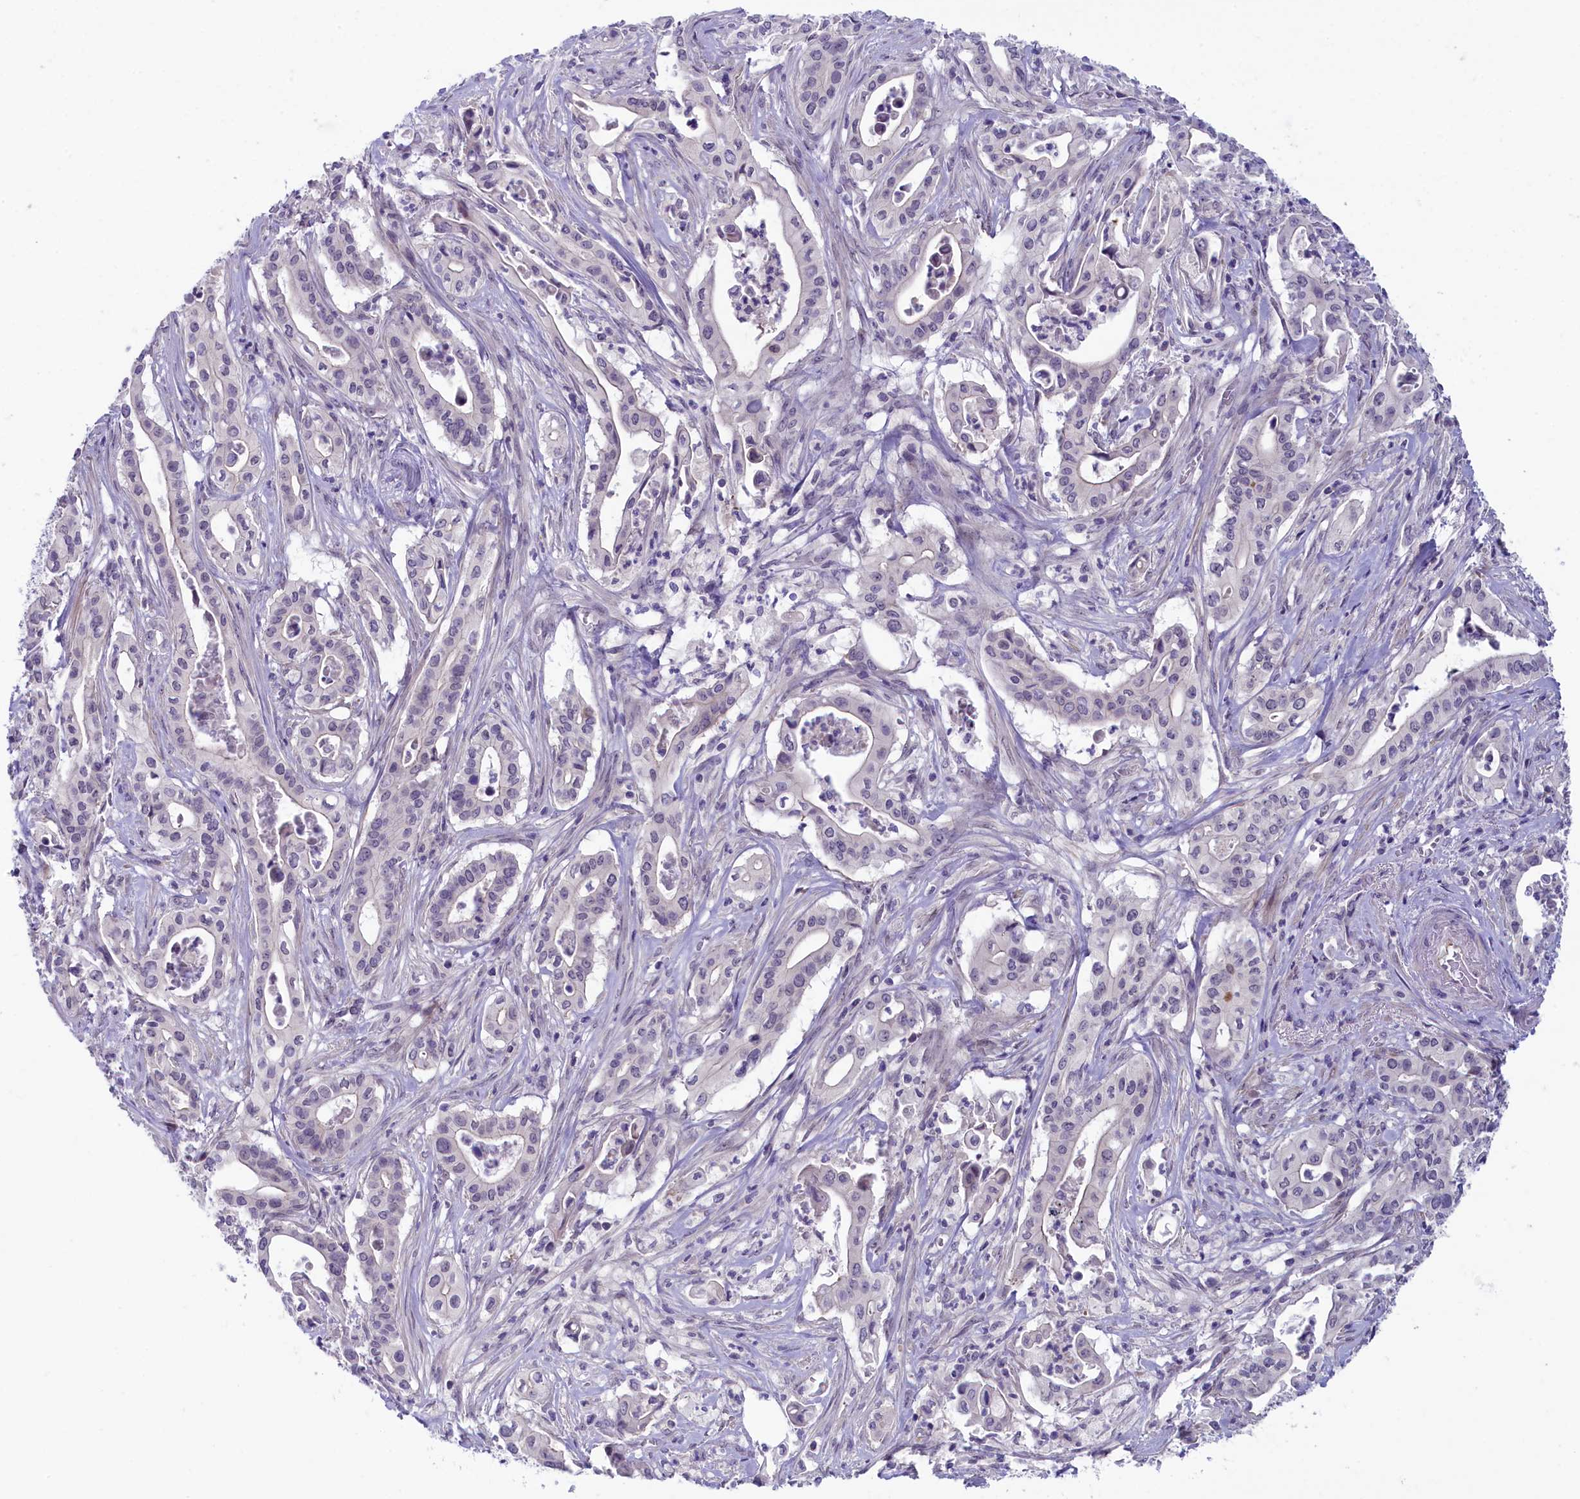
{"staining": {"intensity": "negative", "quantity": "none", "location": "none"}, "tissue": "pancreatic cancer", "cell_type": "Tumor cells", "image_type": "cancer", "snomed": [{"axis": "morphology", "description": "Adenocarcinoma, NOS"}, {"axis": "topography", "description": "Pancreas"}], "caption": "Immunohistochemistry (IHC) photomicrograph of human pancreatic cancer stained for a protein (brown), which exhibits no positivity in tumor cells.", "gene": "CRAMP1", "patient": {"sex": "female", "age": 77}}